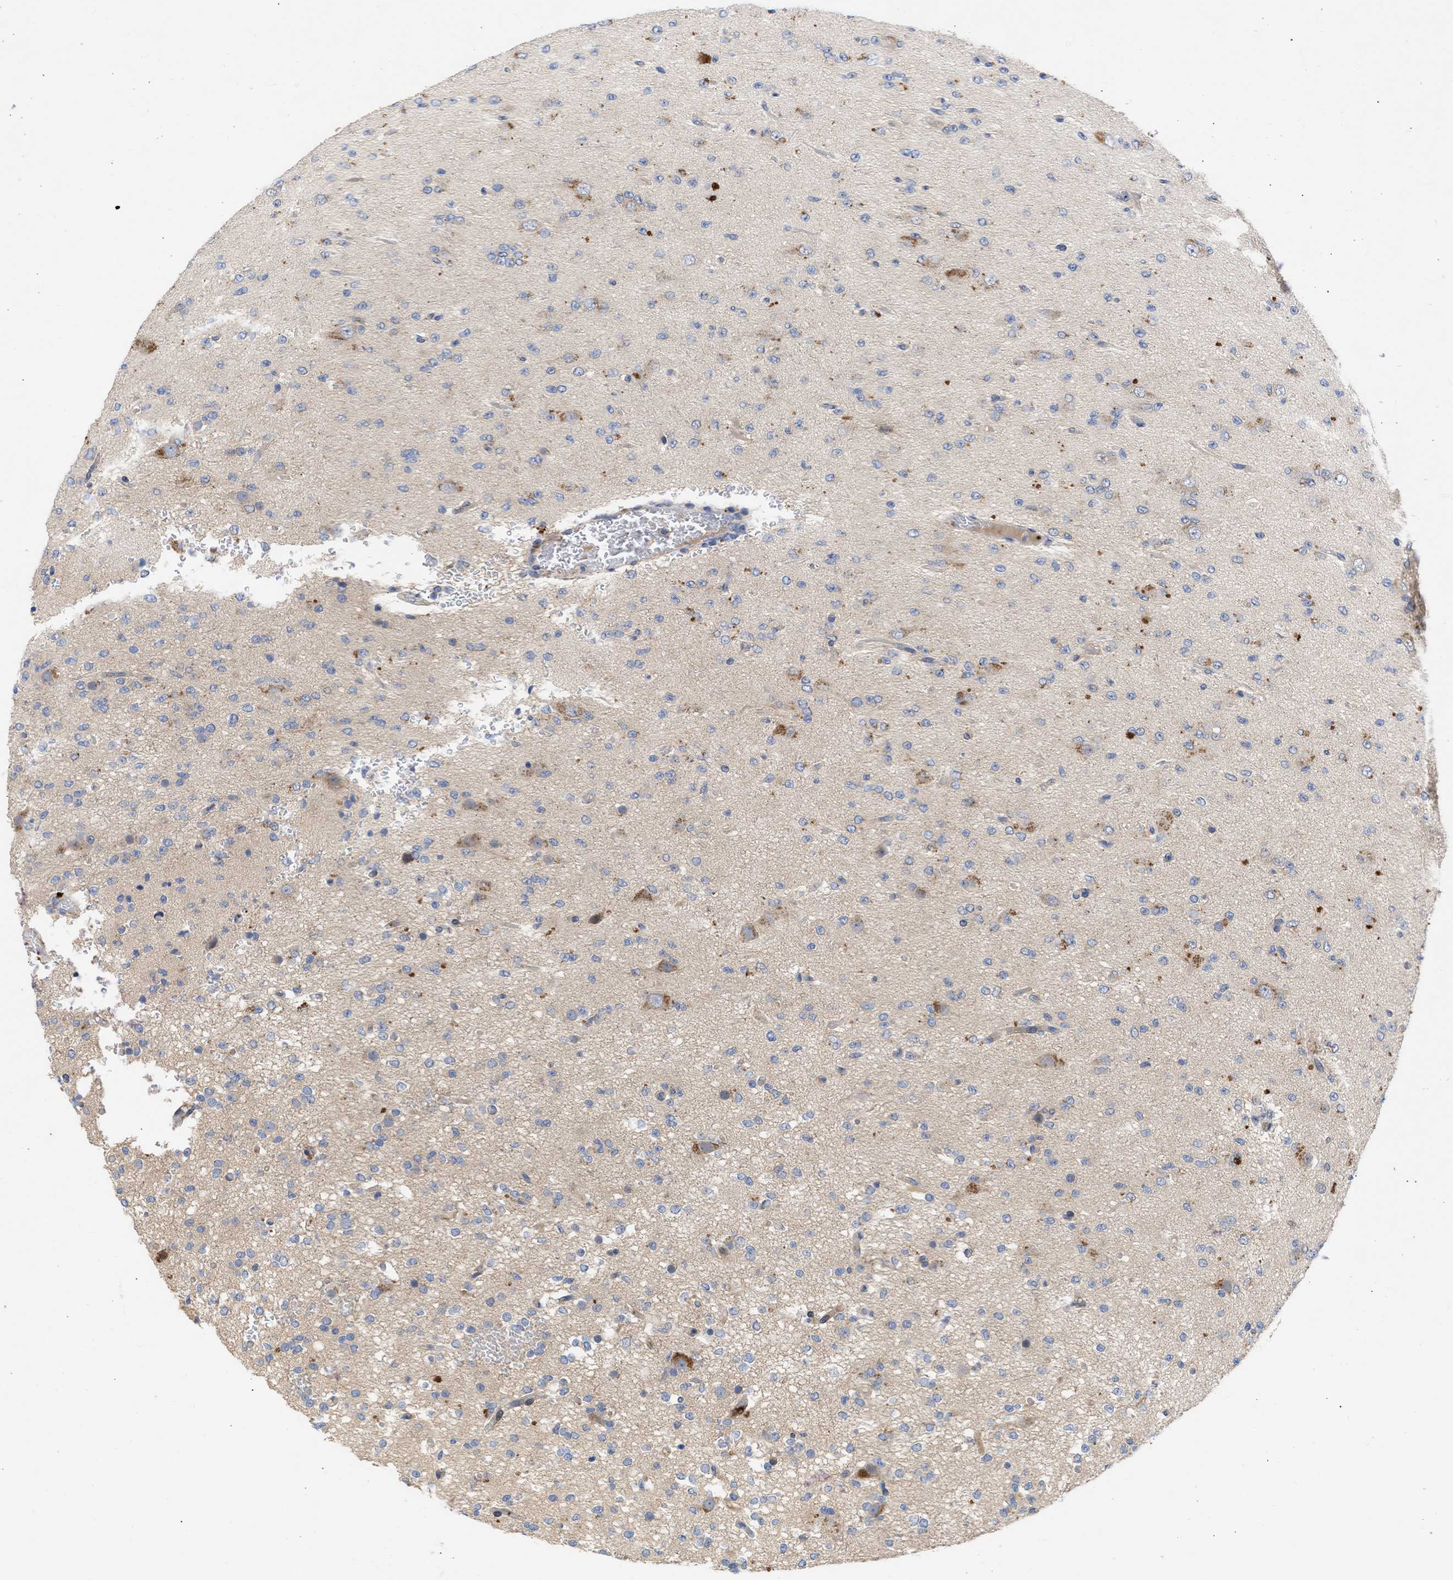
{"staining": {"intensity": "negative", "quantity": "none", "location": "none"}, "tissue": "glioma", "cell_type": "Tumor cells", "image_type": "cancer", "snomed": [{"axis": "morphology", "description": "Glioma, malignant, Low grade"}, {"axis": "topography", "description": "Brain"}], "caption": "Immunohistochemistry (IHC) of human malignant glioma (low-grade) displays no positivity in tumor cells.", "gene": "ARHGEF4", "patient": {"sex": "male", "age": 38}}